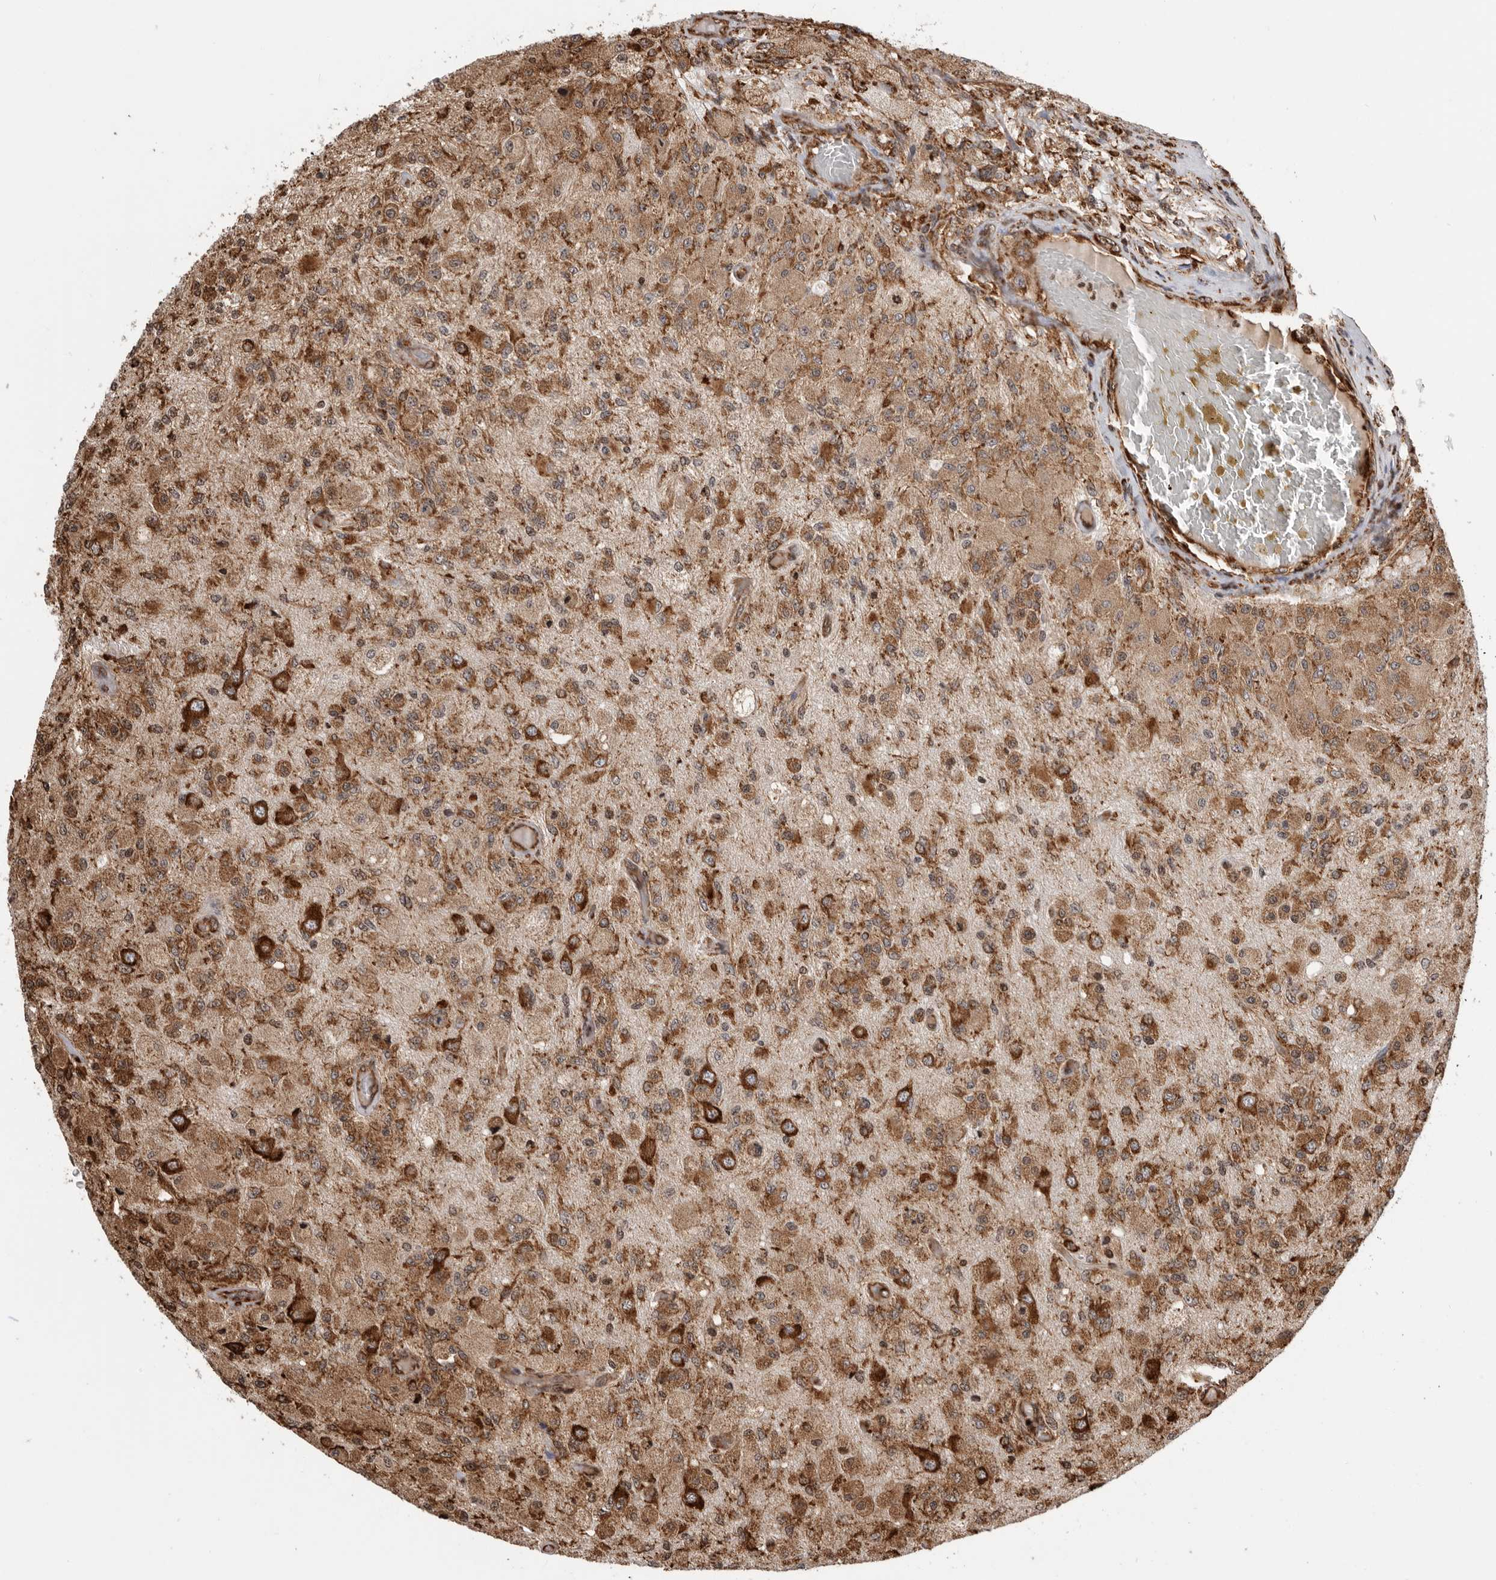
{"staining": {"intensity": "moderate", "quantity": ">75%", "location": "cytoplasmic/membranous"}, "tissue": "glioma", "cell_type": "Tumor cells", "image_type": "cancer", "snomed": [{"axis": "morphology", "description": "Normal tissue, NOS"}, {"axis": "morphology", "description": "Glioma, malignant, High grade"}, {"axis": "topography", "description": "Cerebral cortex"}], "caption": "Human glioma stained with a brown dye displays moderate cytoplasmic/membranous positive expression in approximately >75% of tumor cells.", "gene": "FZD3", "patient": {"sex": "male", "age": 77}}